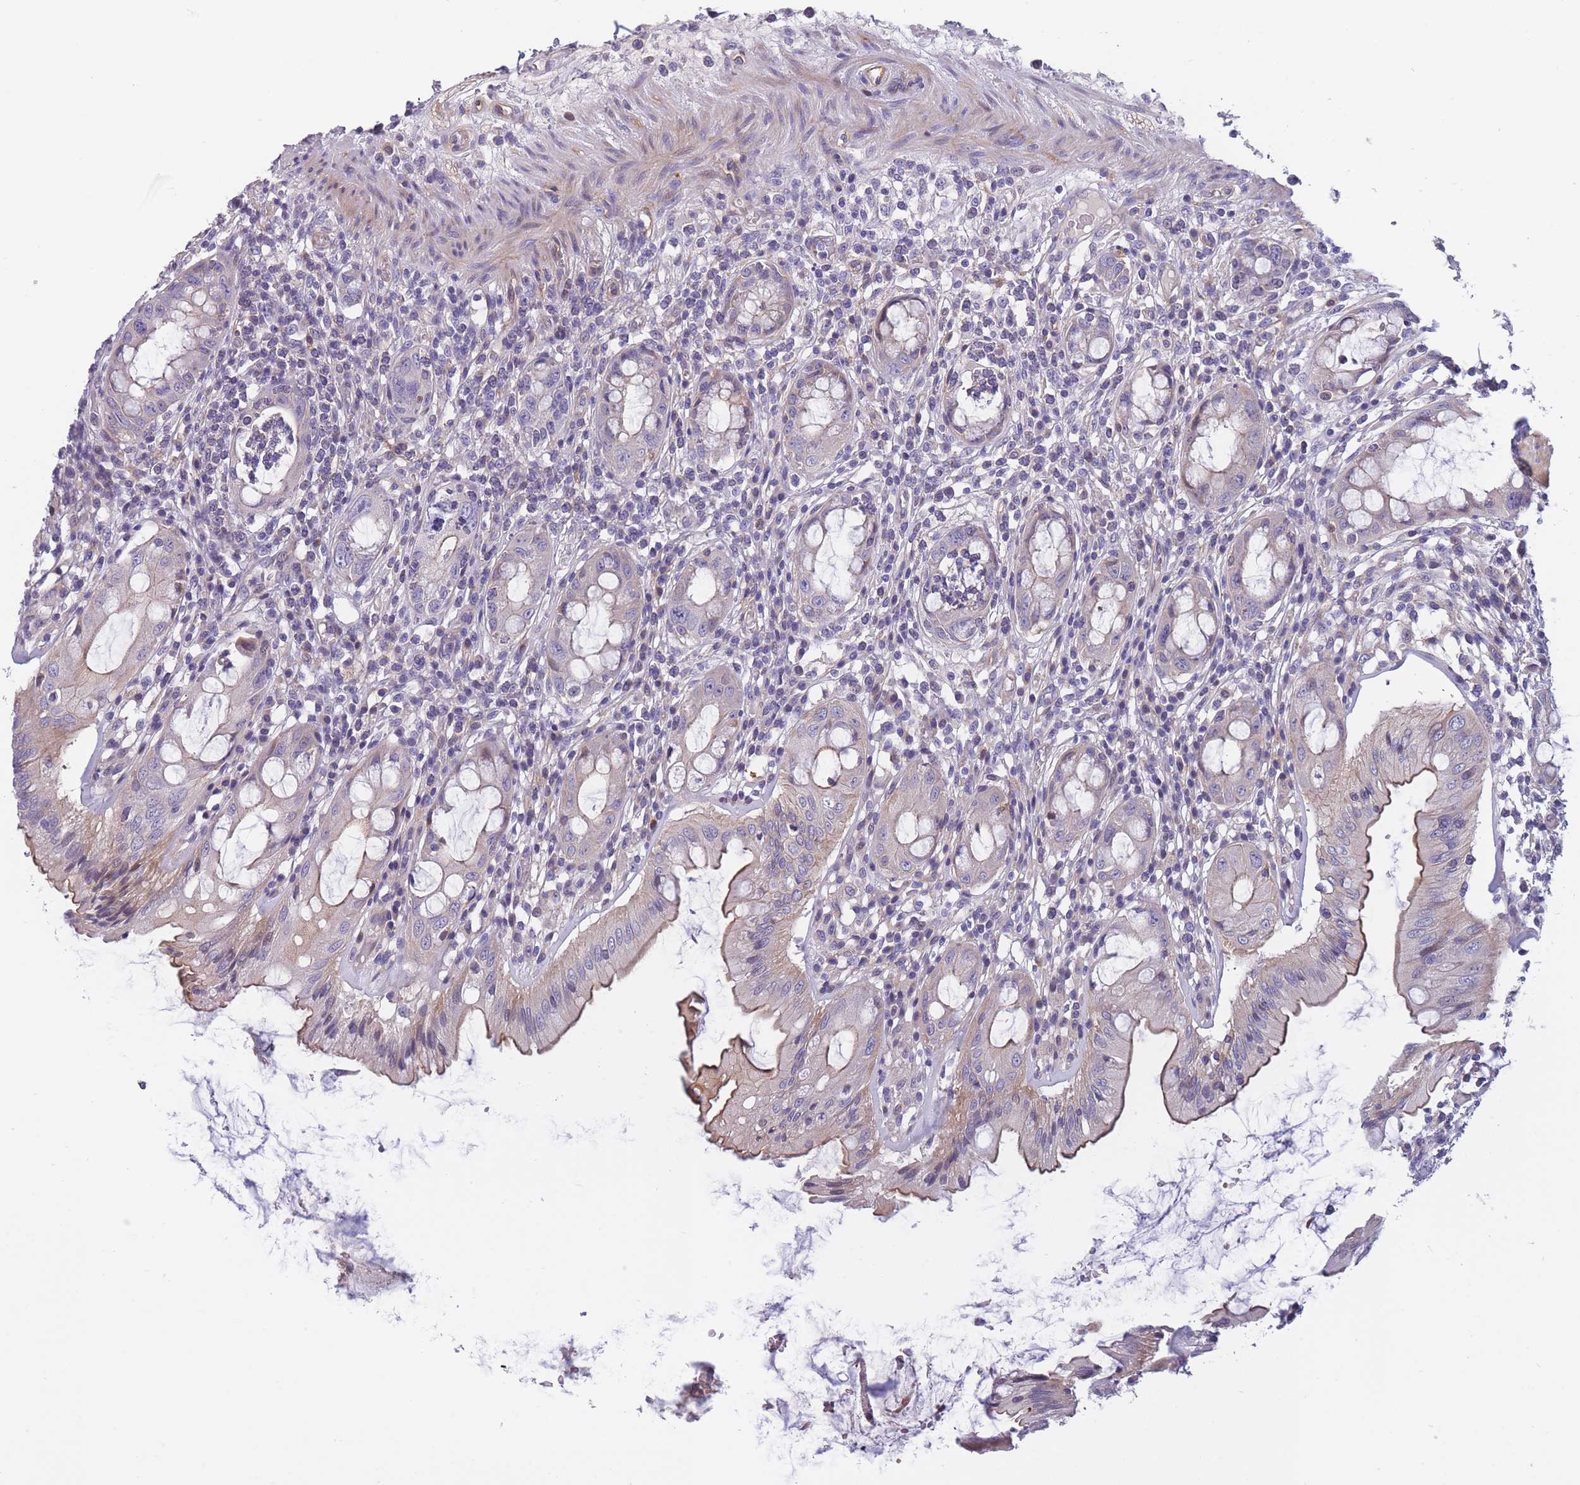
{"staining": {"intensity": "moderate", "quantity": "25%-75%", "location": "cytoplasmic/membranous"}, "tissue": "rectum", "cell_type": "Glandular cells", "image_type": "normal", "snomed": [{"axis": "morphology", "description": "Normal tissue, NOS"}, {"axis": "topography", "description": "Rectum"}], "caption": "Glandular cells exhibit moderate cytoplasmic/membranous expression in about 25%-75% of cells in benign rectum.", "gene": "FAM83F", "patient": {"sex": "female", "age": 57}}